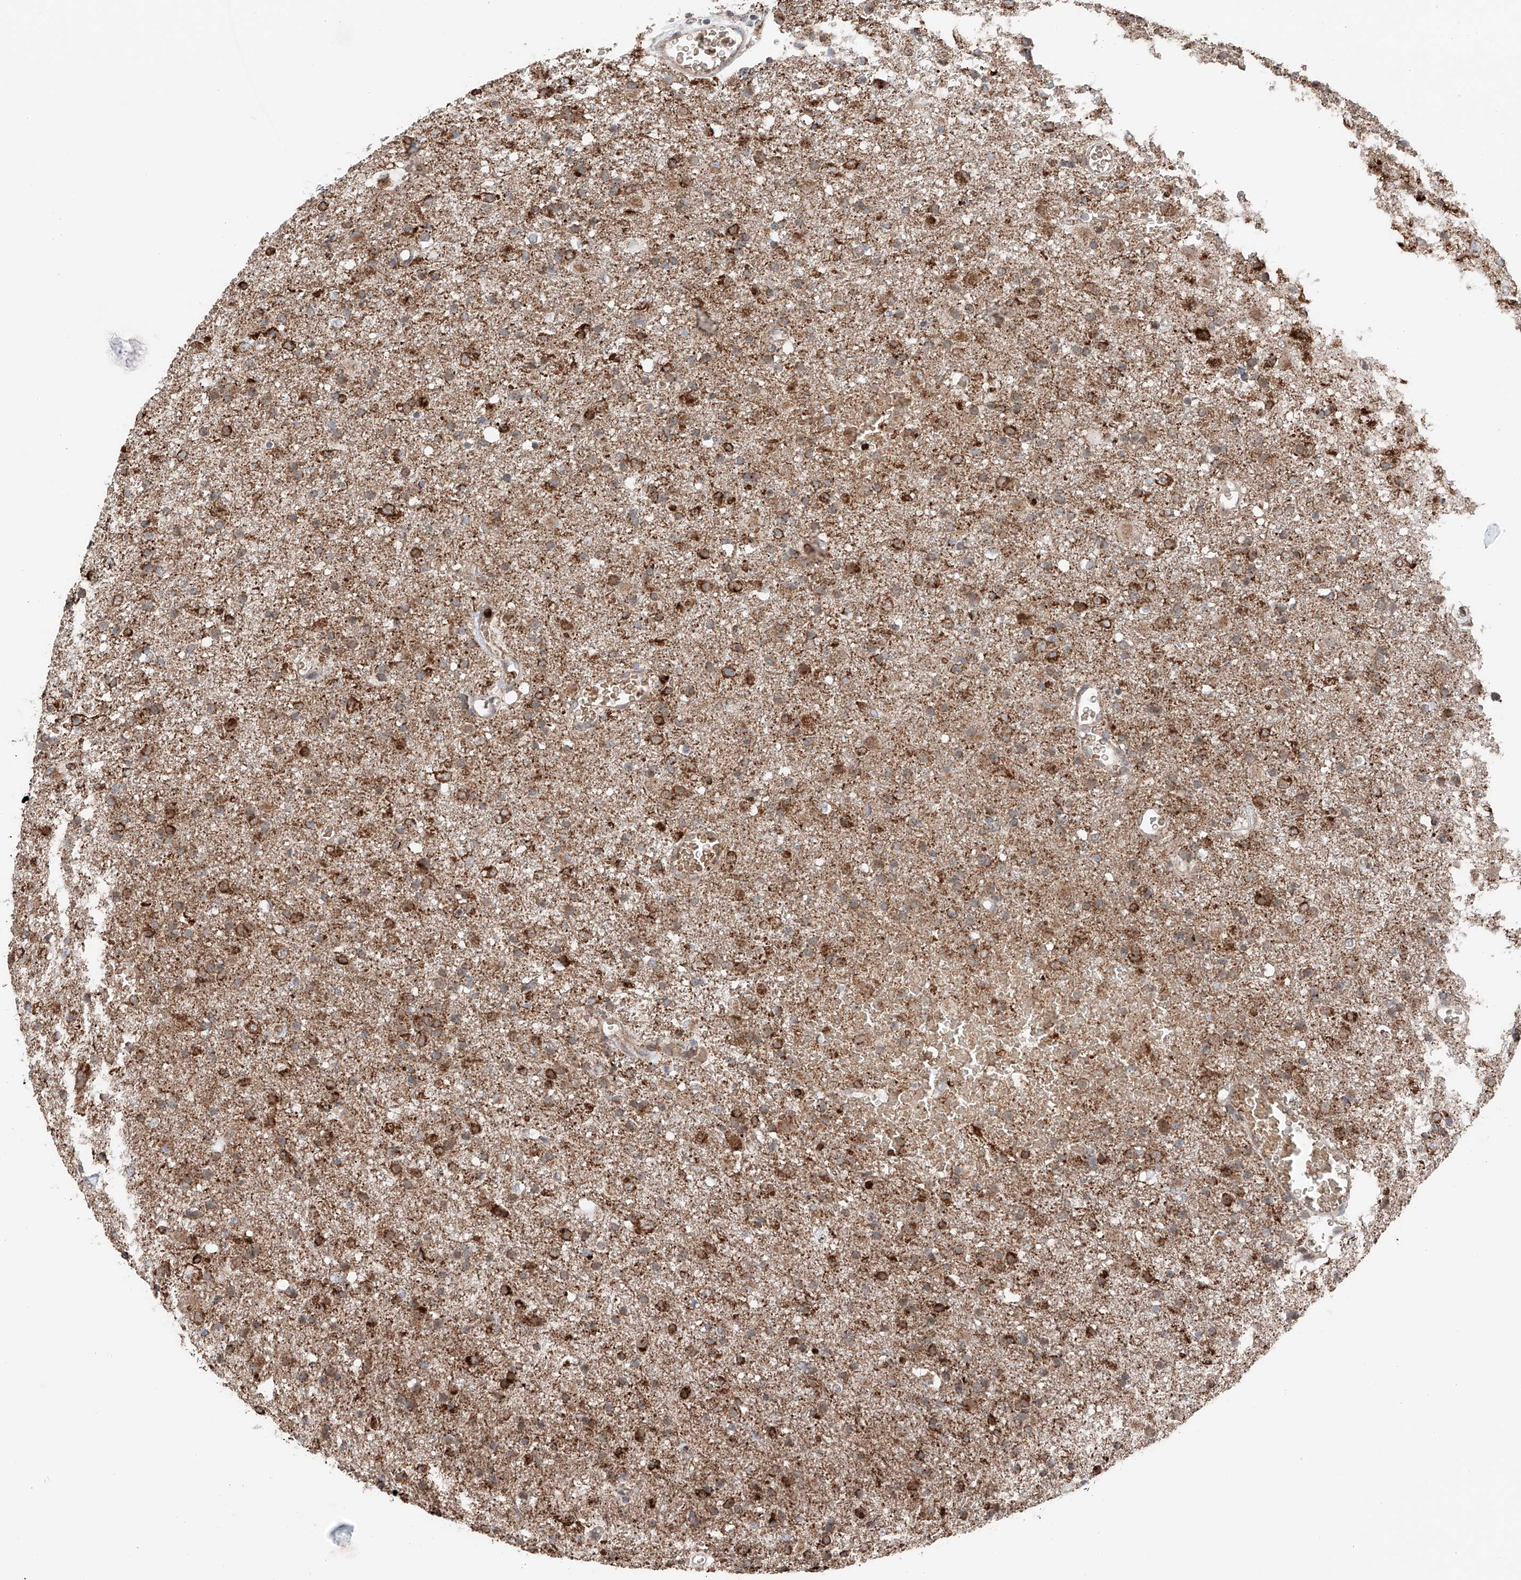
{"staining": {"intensity": "moderate", "quantity": ">75%", "location": "cytoplasmic/membranous"}, "tissue": "glioma", "cell_type": "Tumor cells", "image_type": "cancer", "snomed": [{"axis": "morphology", "description": "Glioma, malignant, Low grade"}, {"axis": "topography", "description": "Brain"}], "caption": "Immunohistochemistry micrograph of neoplastic tissue: human malignant glioma (low-grade) stained using IHC reveals medium levels of moderate protein expression localized specifically in the cytoplasmic/membranous of tumor cells, appearing as a cytoplasmic/membranous brown color.", "gene": "ZSCAN29", "patient": {"sex": "male", "age": 65}}